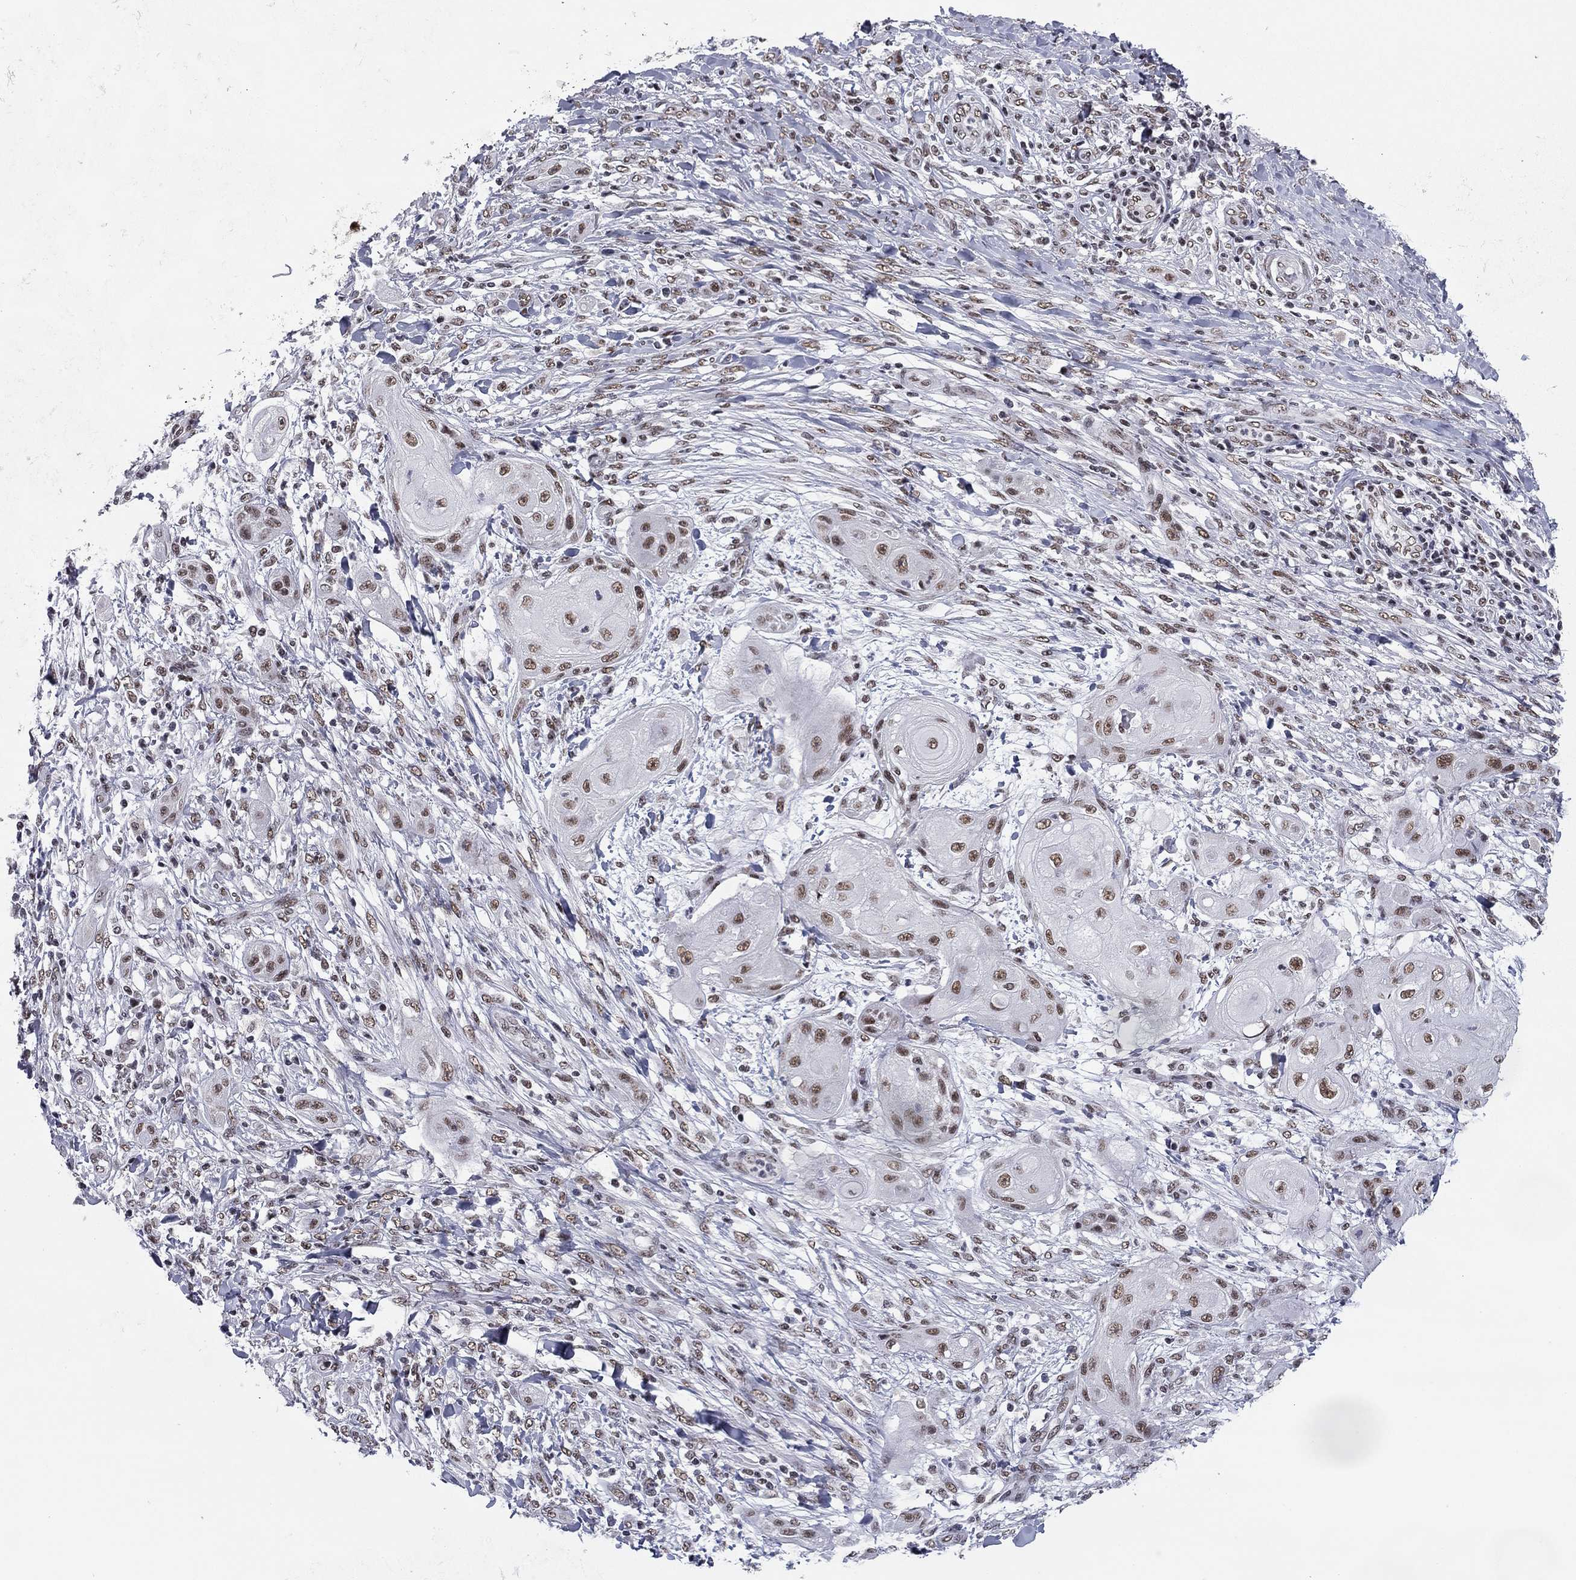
{"staining": {"intensity": "moderate", "quantity": "25%-75%", "location": "nuclear"}, "tissue": "skin cancer", "cell_type": "Tumor cells", "image_type": "cancer", "snomed": [{"axis": "morphology", "description": "Squamous cell carcinoma, NOS"}, {"axis": "topography", "description": "Skin"}], "caption": "Immunohistochemical staining of squamous cell carcinoma (skin) demonstrates medium levels of moderate nuclear protein positivity in about 25%-75% of tumor cells.", "gene": "ETV5", "patient": {"sex": "male", "age": 62}}